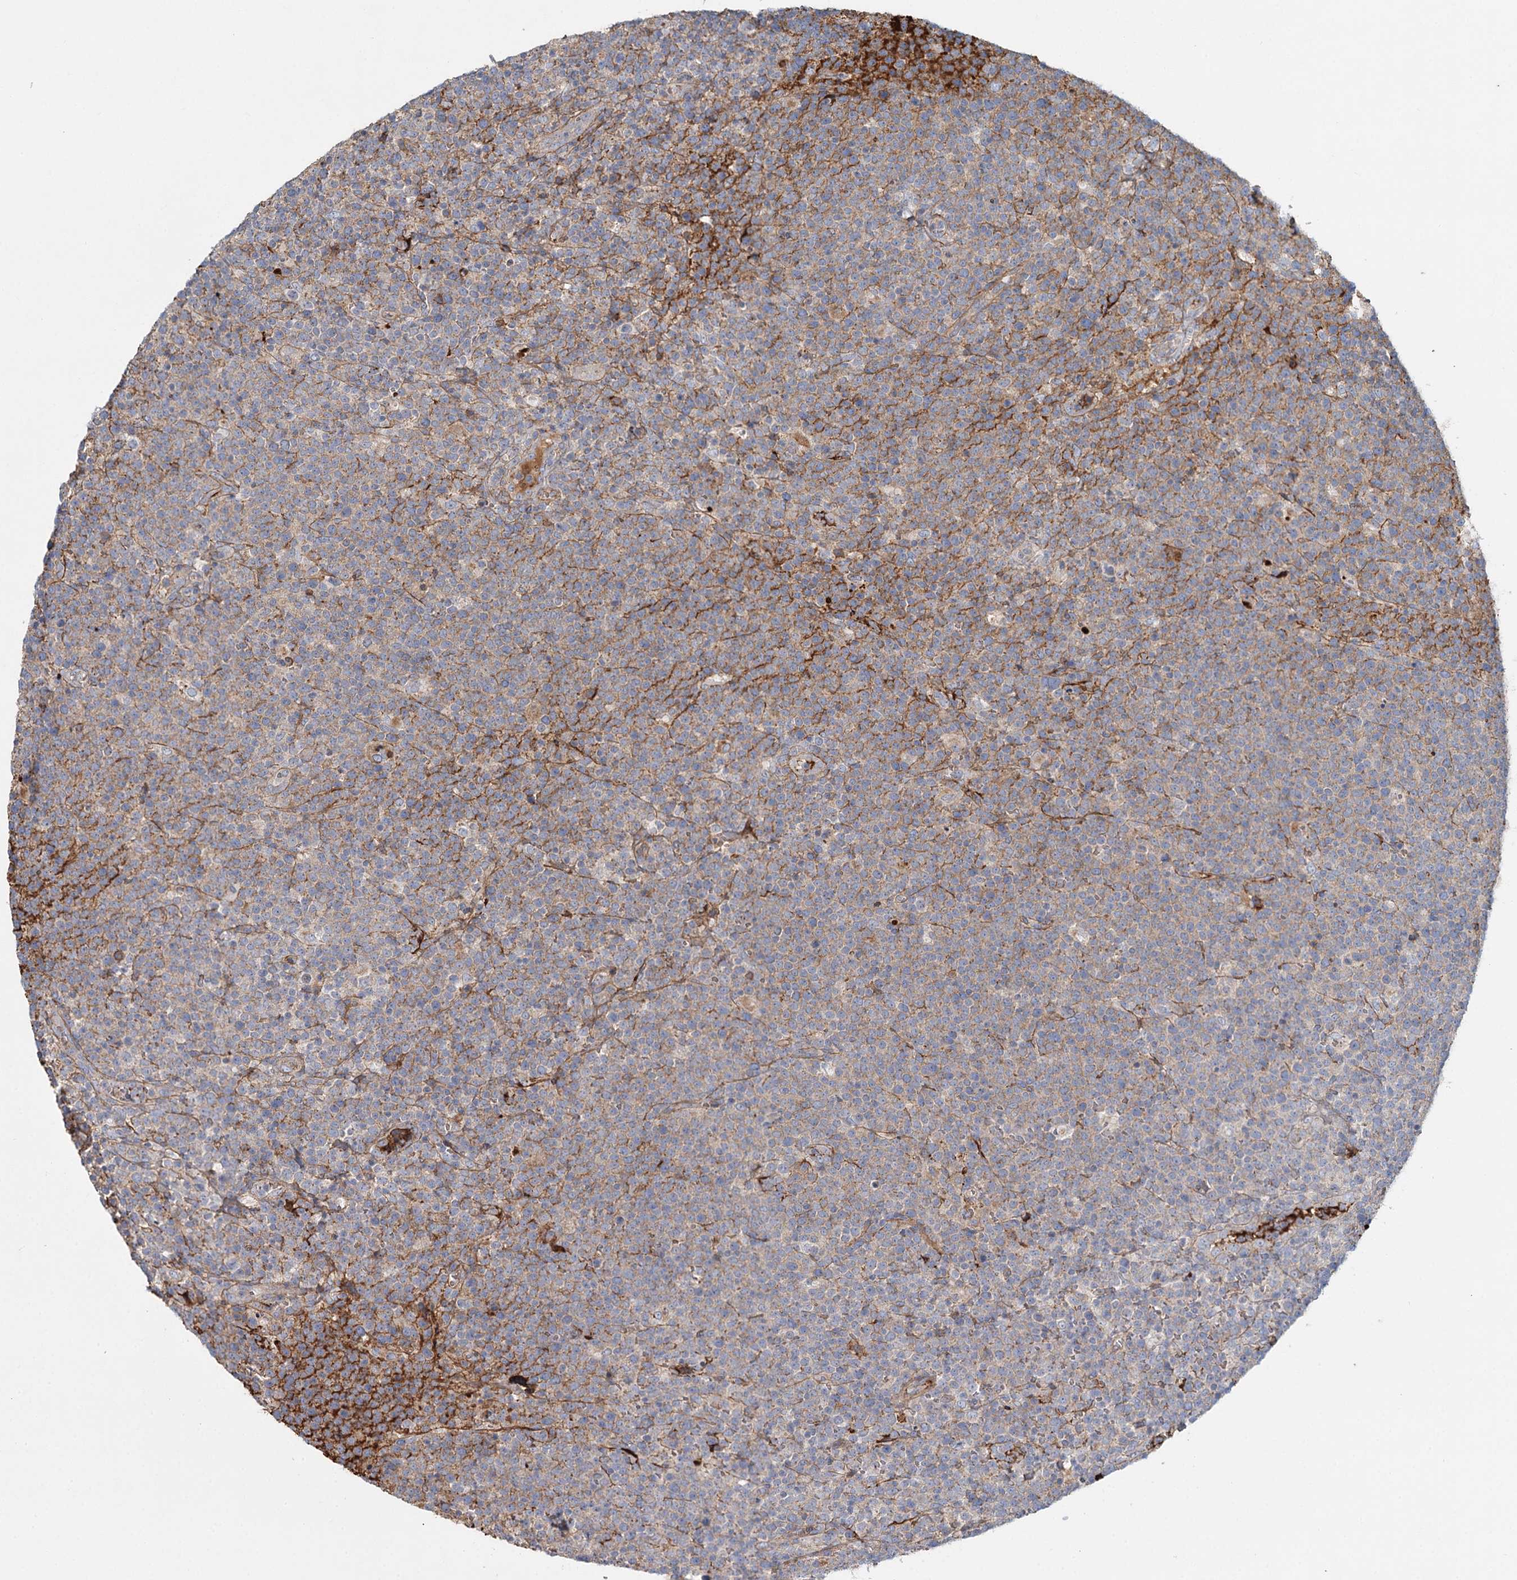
{"staining": {"intensity": "weak", "quantity": "25%-75%", "location": "cytoplasmic/membranous"}, "tissue": "lymphoma", "cell_type": "Tumor cells", "image_type": "cancer", "snomed": [{"axis": "morphology", "description": "Malignant lymphoma, non-Hodgkin's type, High grade"}, {"axis": "topography", "description": "Lymph node"}], "caption": "Protein positivity by immunohistochemistry reveals weak cytoplasmic/membranous staining in about 25%-75% of tumor cells in malignant lymphoma, non-Hodgkin's type (high-grade).", "gene": "ALKBH8", "patient": {"sex": "male", "age": 61}}